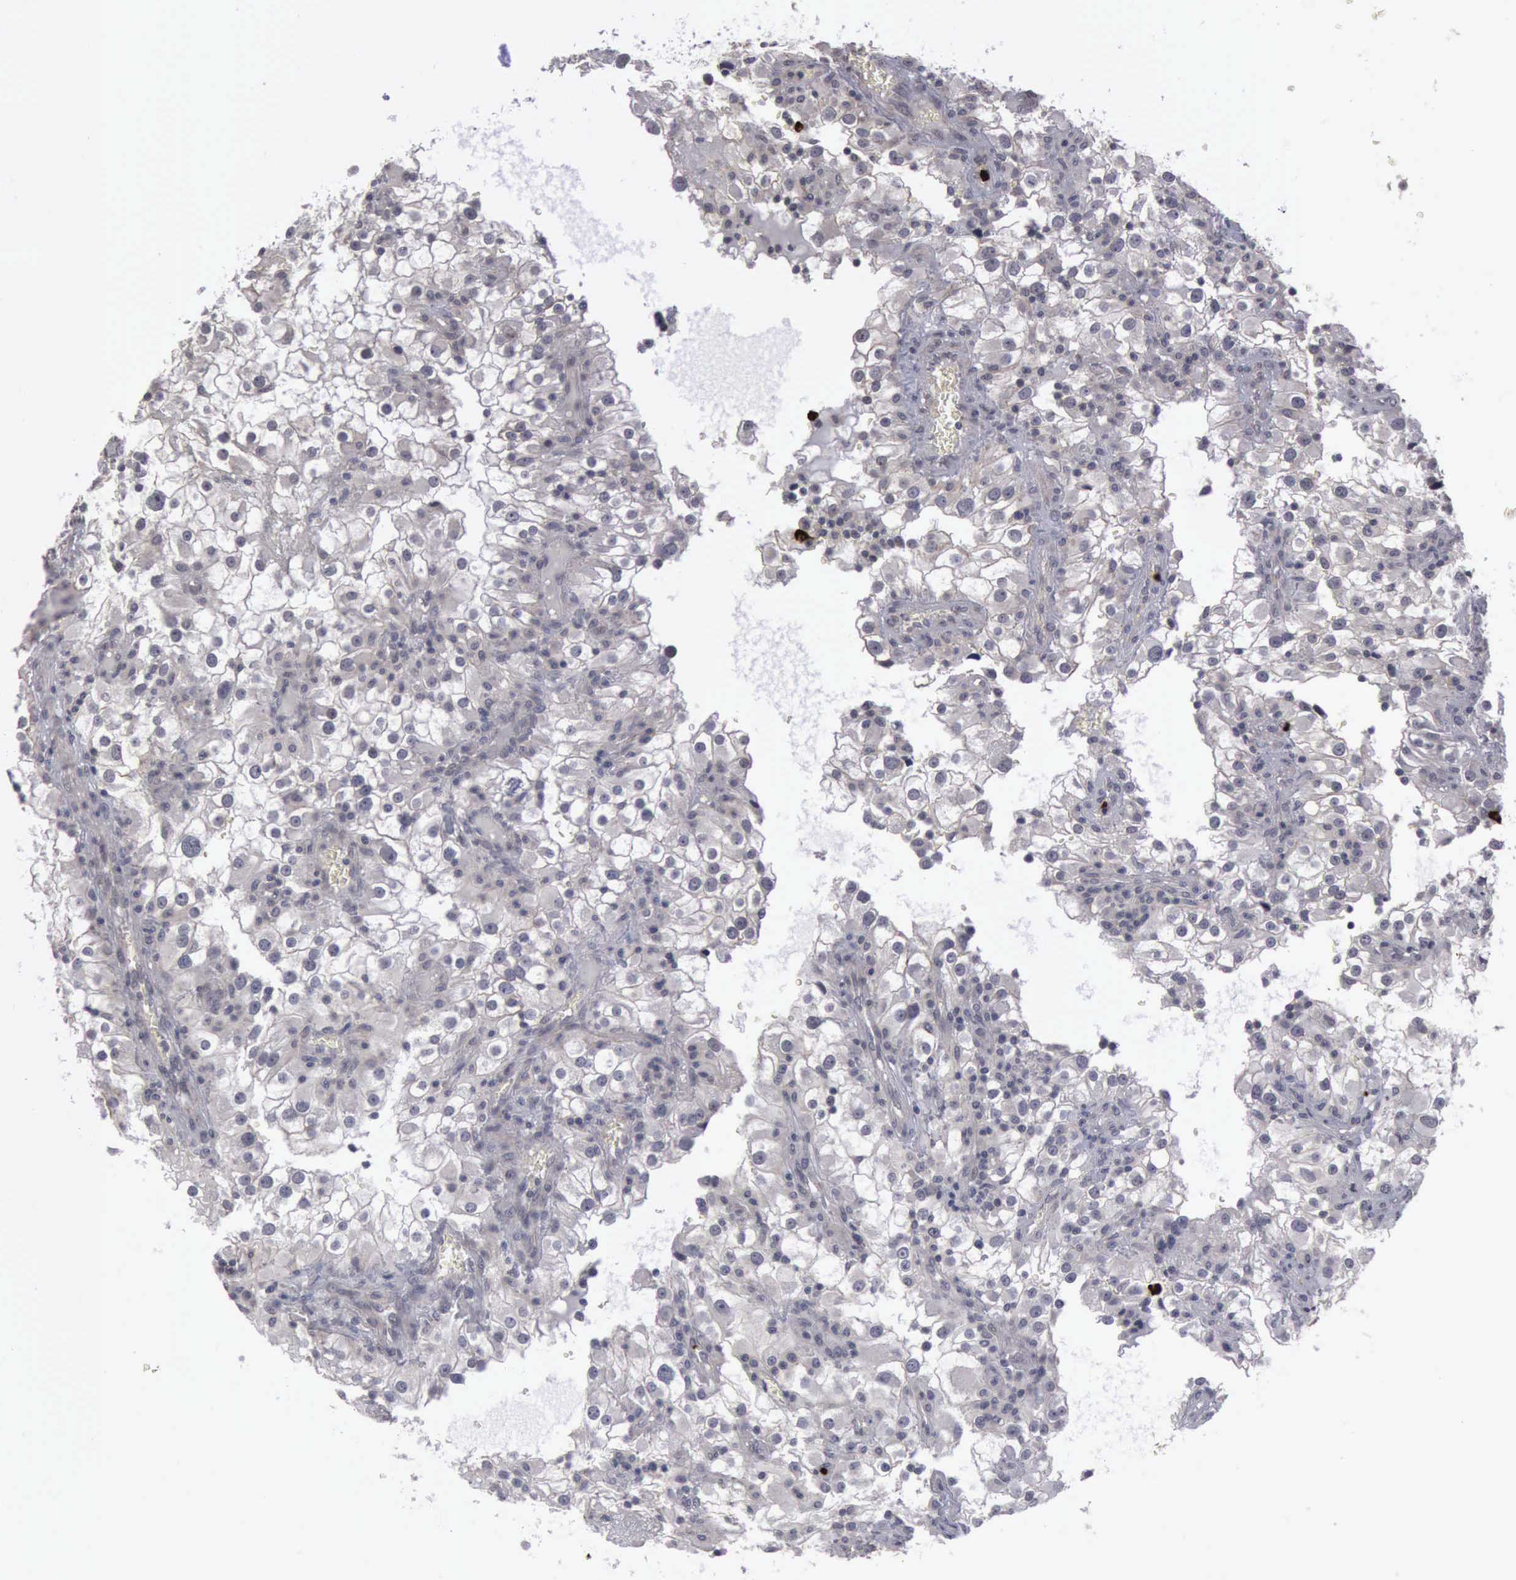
{"staining": {"intensity": "negative", "quantity": "none", "location": "none"}, "tissue": "renal cancer", "cell_type": "Tumor cells", "image_type": "cancer", "snomed": [{"axis": "morphology", "description": "Adenocarcinoma, NOS"}, {"axis": "topography", "description": "Kidney"}], "caption": "Protein analysis of renal adenocarcinoma demonstrates no significant staining in tumor cells. The staining was performed using DAB to visualize the protein expression in brown, while the nuclei were stained in blue with hematoxylin (Magnification: 20x).", "gene": "MMP9", "patient": {"sex": "female", "age": 52}}